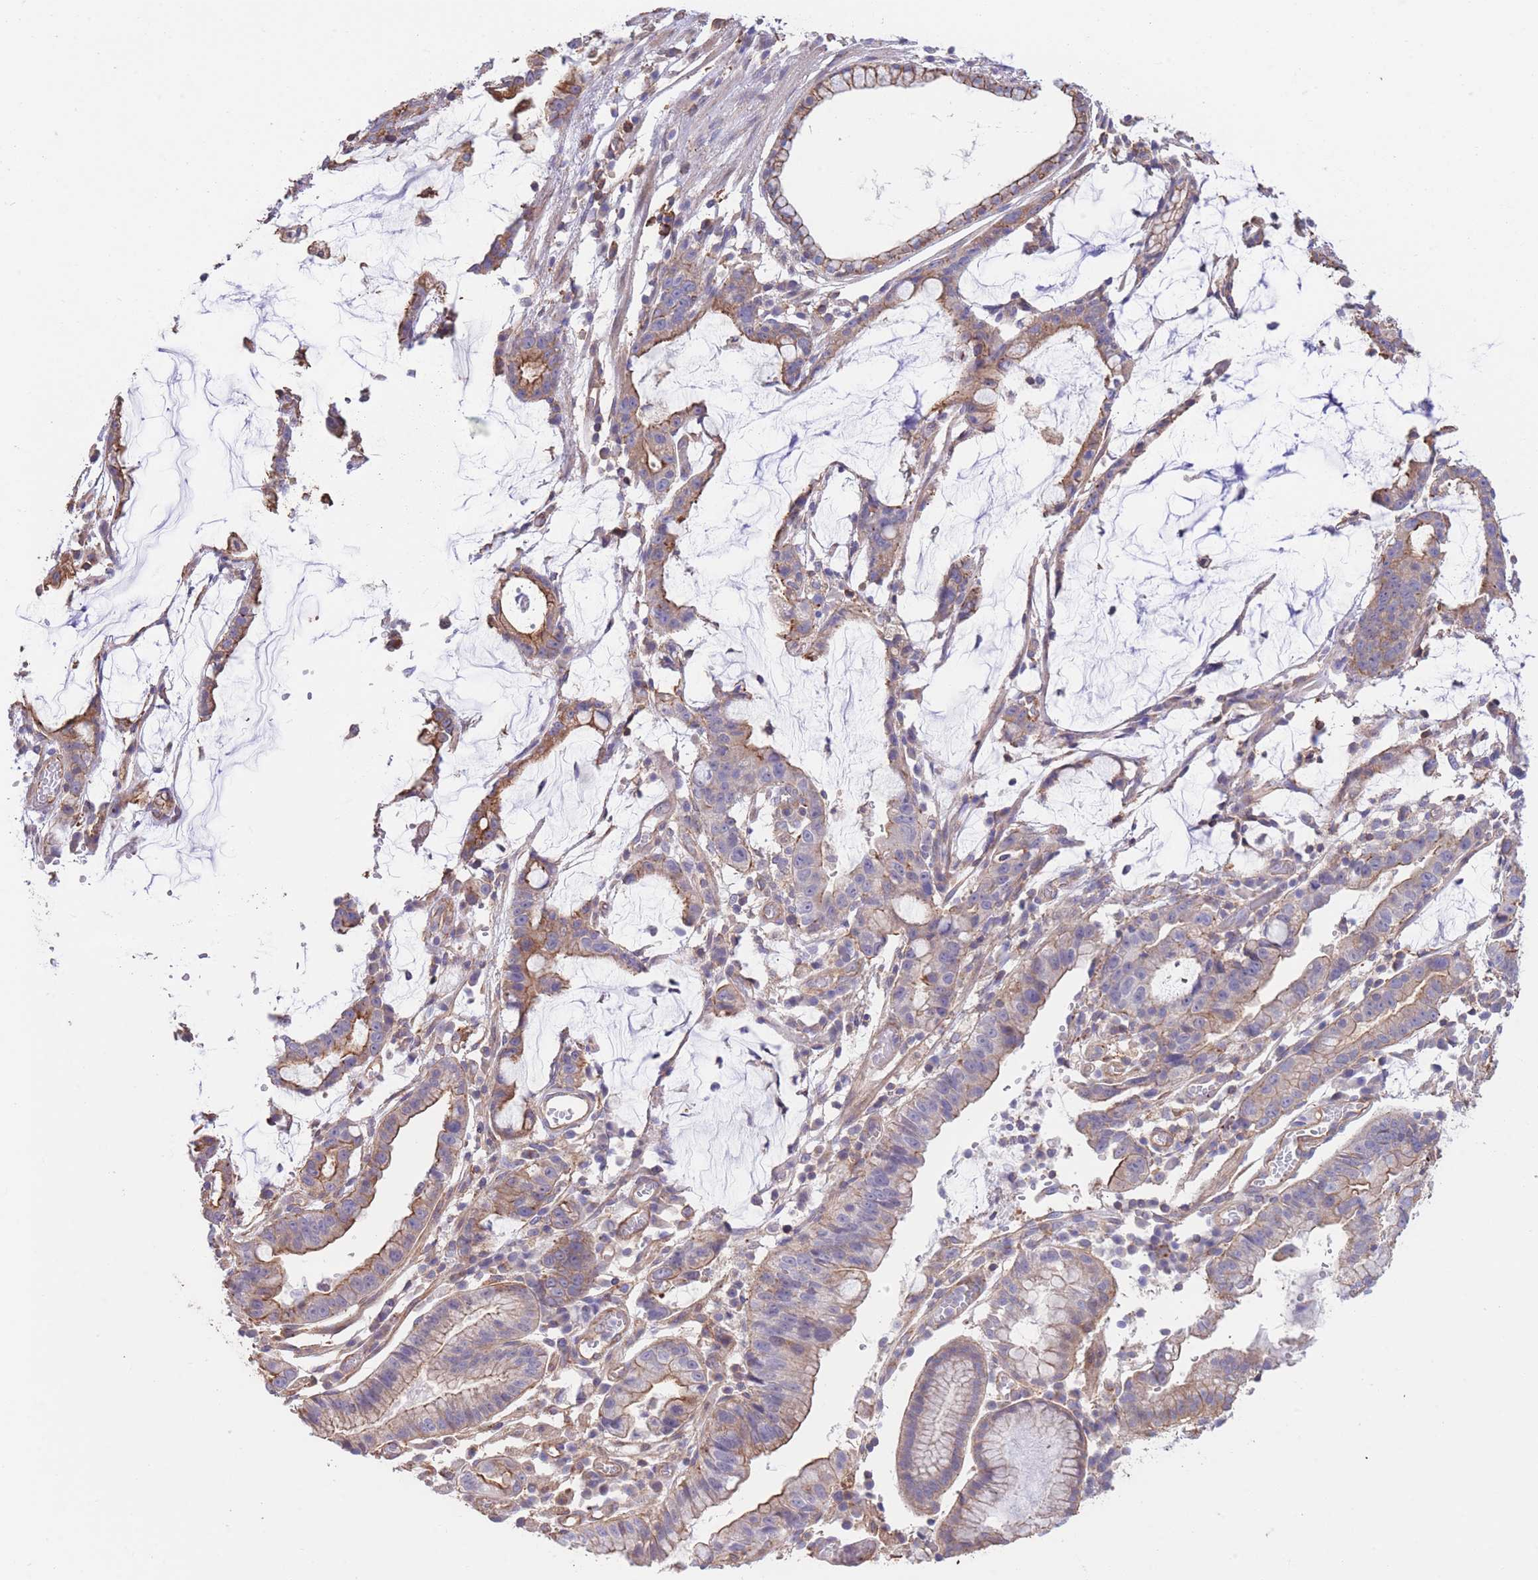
{"staining": {"intensity": "moderate", "quantity": "25%-75%", "location": "cytoplasmic/membranous"}, "tissue": "stomach cancer", "cell_type": "Tumor cells", "image_type": "cancer", "snomed": [{"axis": "morphology", "description": "Adenocarcinoma, NOS"}, {"axis": "topography", "description": "Stomach"}], "caption": "The histopathology image exhibits immunohistochemical staining of adenocarcinoma (stomach). There is moderate cytoplasmic/membranous positivity is appreciated in about 25%-75% of tumor cells. The protein is shown in brown color, while the nuclei are stained blue.", "gene": "LRRN4CL", "patient": {"sex": "male", "age": 55}}